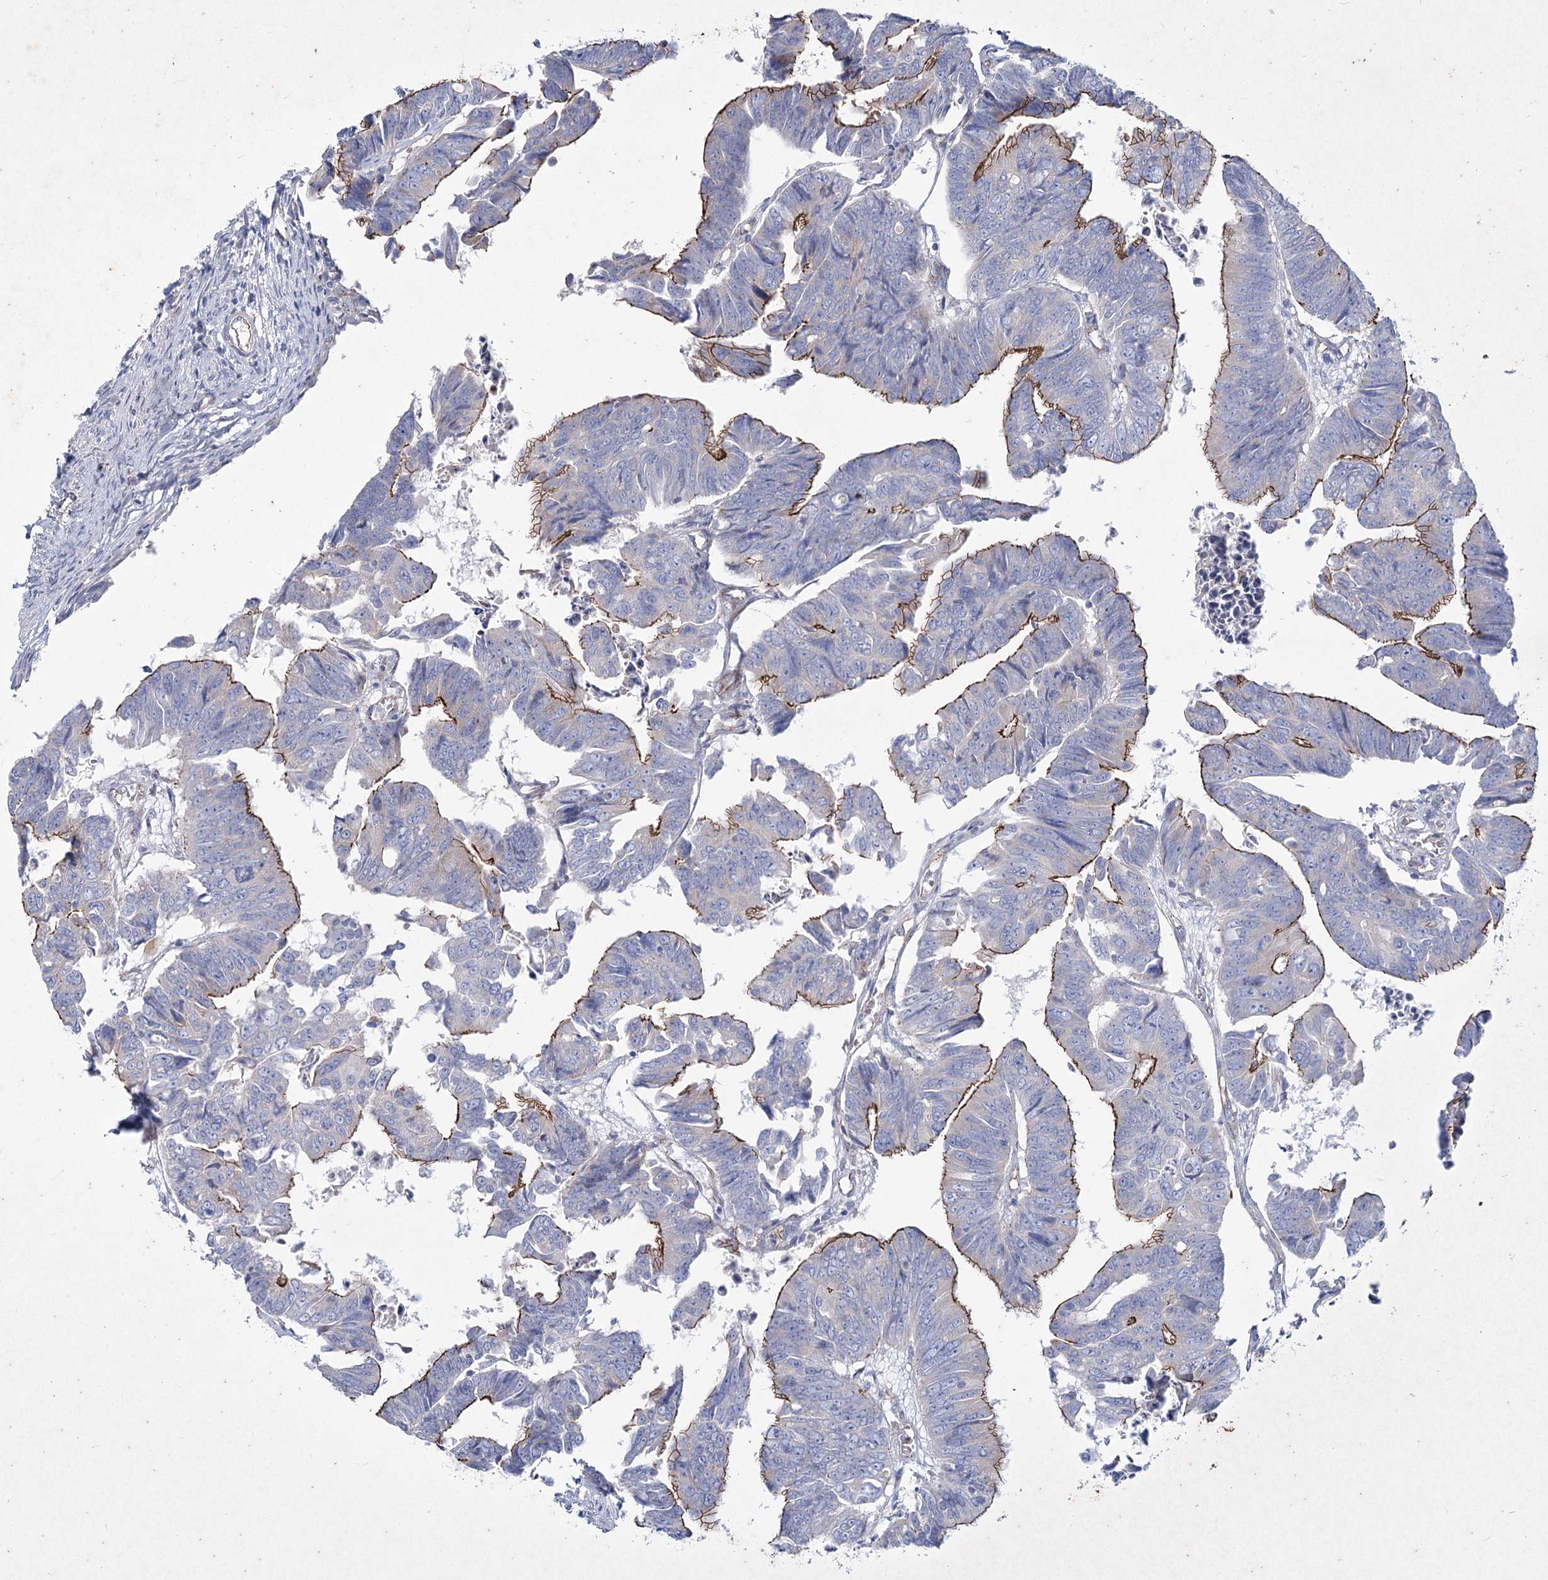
{"staining": {"intensity": "moderate", "quantity": ">75%", "location": "cytoplasmic/membranous"}, "tissue": "colorectal cancer", "cell_type": "Tumor cells", "image_type": "cancer", "snomed": [{"axis": "morphology", "description": "Adenocarcinoma, NOS"}, {"axis": "topography", "description": "Rectum"}], "caption": "Protein expression analysis of colorectal adenocarcinoma displays moderate cytoplasmic/membranous staining in approximately >75% of tumor cells. The staining was performed using DAB (3,3'-diaminobenzidine), with brown indicating positive protein expression. Nuclei are stained blue with hematoxylin.", "gene": "LDLRAD3", "patient": {"sex": "female", "age": 65}}